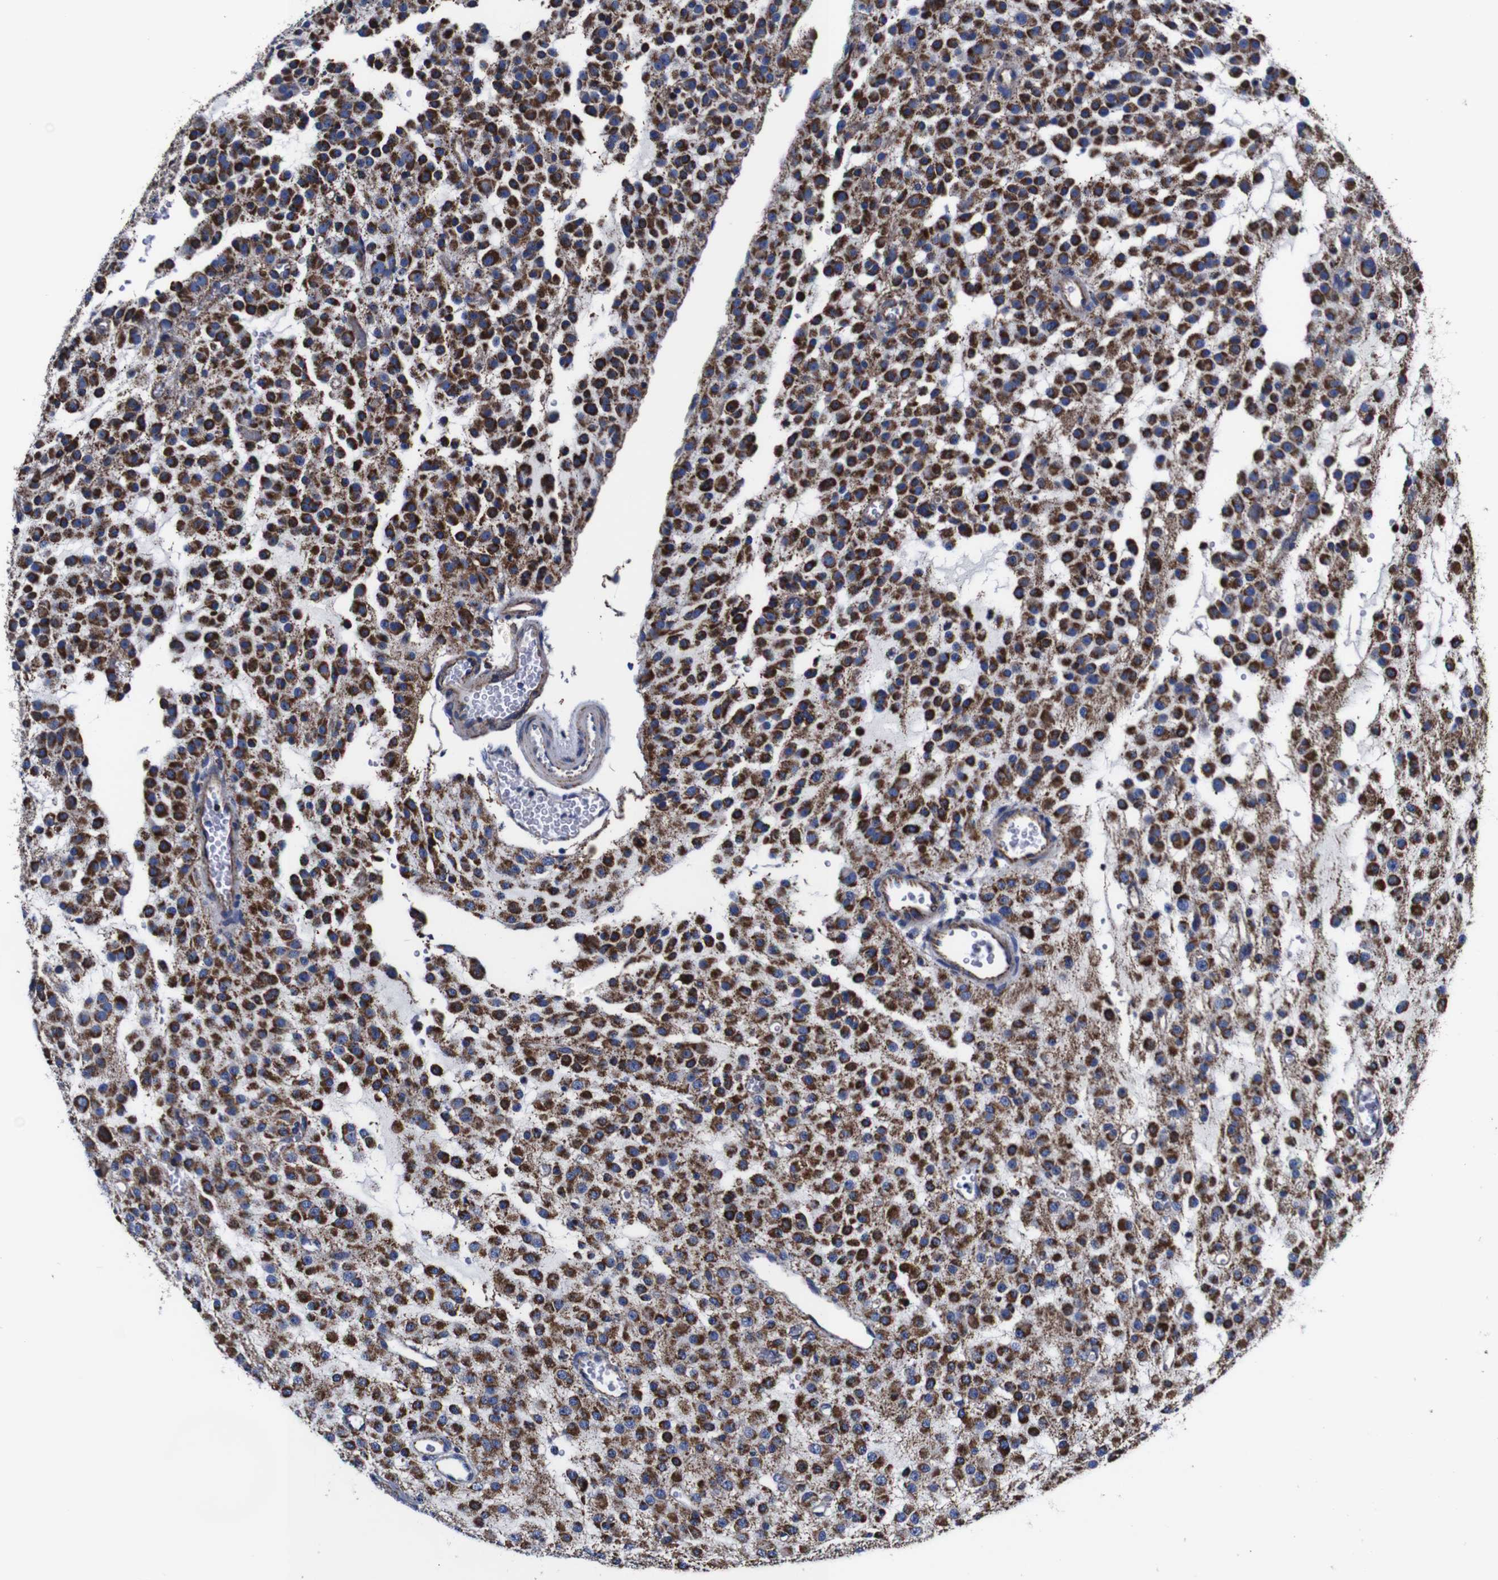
{"staining": {"intensity": "strong", "quantity": ">75%", "location": "cytoplasmic/membranous"}, "tissue": "glioma", "cell_type": "Tumor cells", "image_type": "cancer", "snomed": [{"axis": "morphology", "description": "Glioma, malignant, Low grade"}, {"axis": "topography", "description": "Brain"}], "caption": "Protein staining of malignant glioma (low-grade) tissue shows strong cytoplasmic/membranous expression in about >75% of tumor cells.", "gene": "FKBP9", "patient": {"sex": "male", "age": 38}}